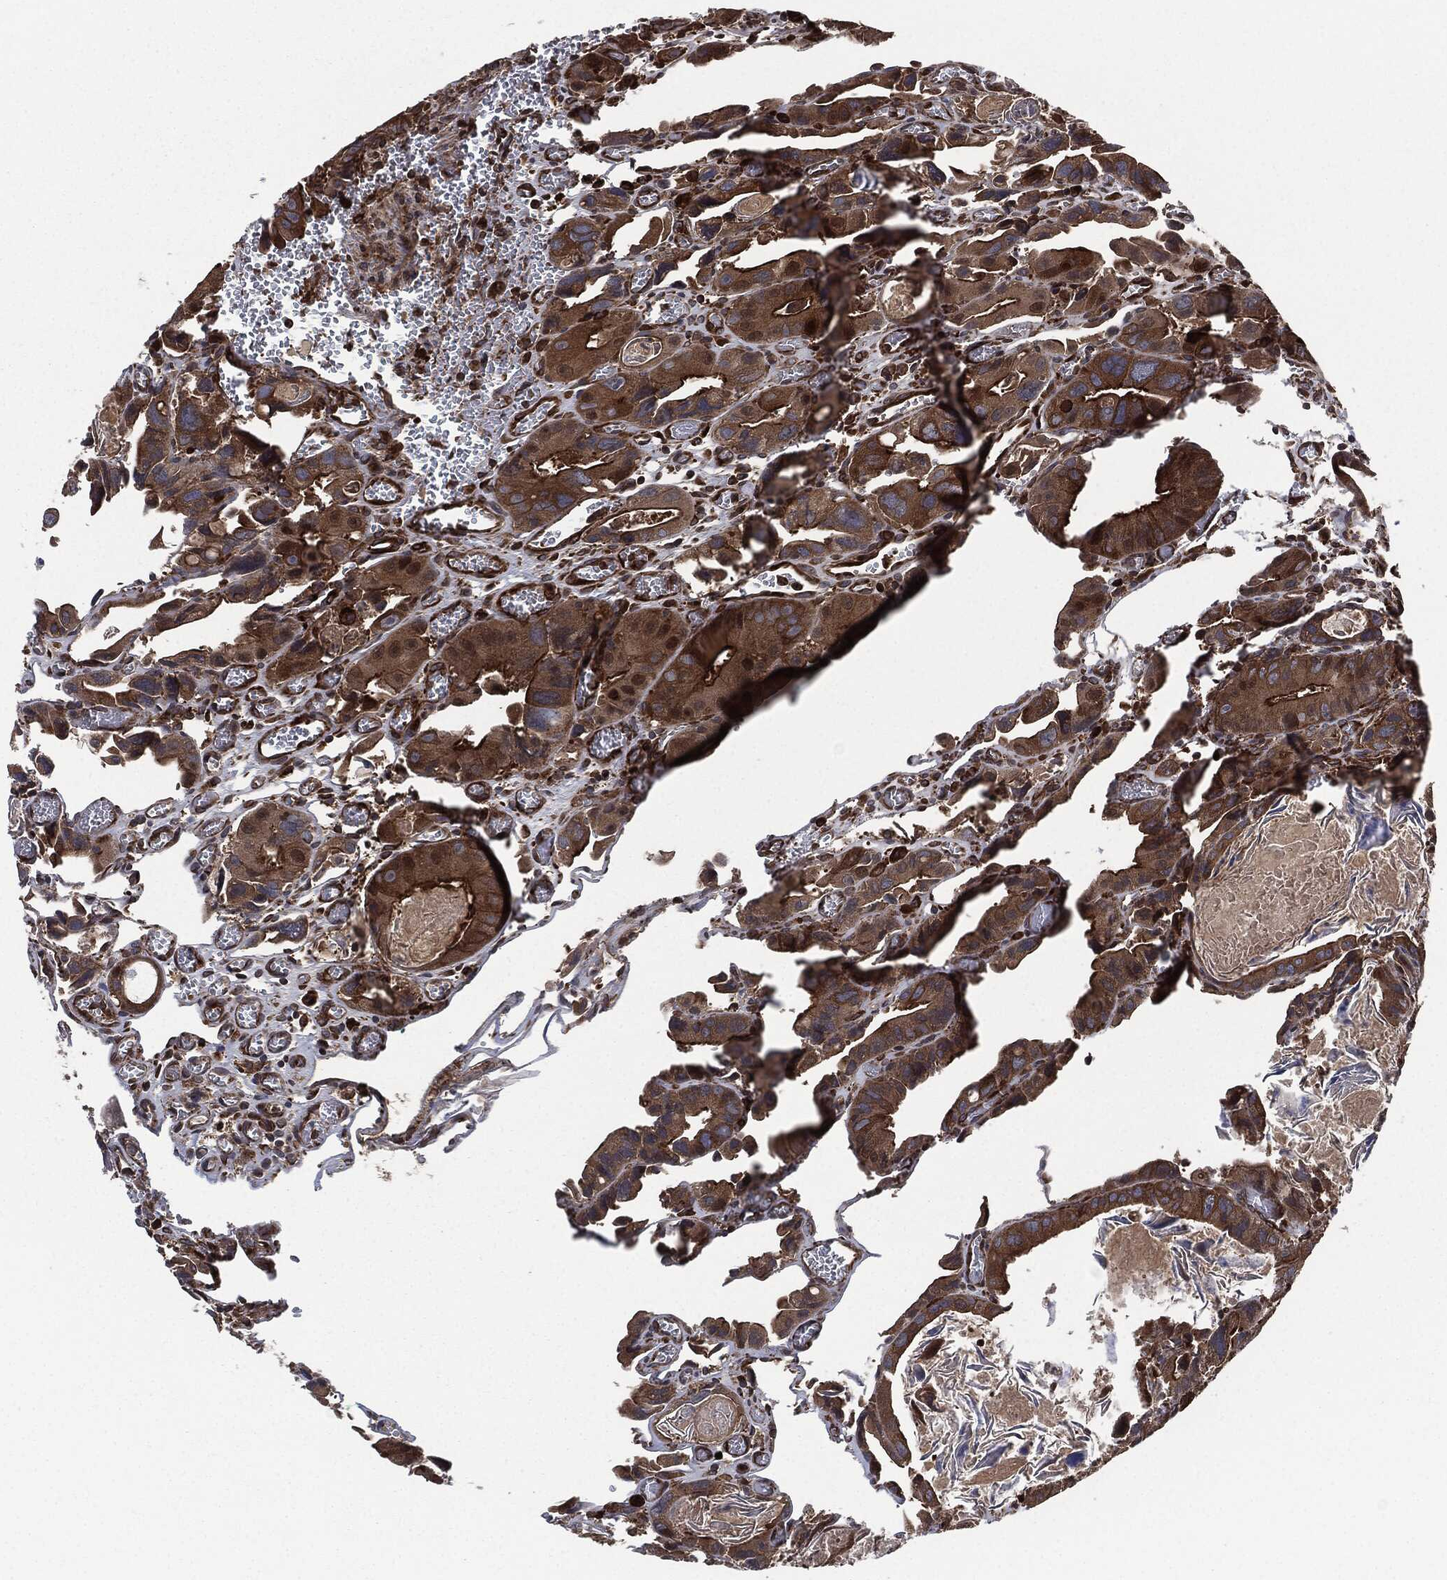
{"staining": {"intensity": "strong", "quantity": ">75%", "location": "cytoplasmic/membranous"}, "tissue": "colorectal cancer", "cell_type": "Tumor cells", "image_type": "cancer", "snomed": [{"axis": "morphology", "description": "Adenocarcinoma, NOS"}, {"axis": "topography", "description": "Rectum"}], "caption": "High-magnification brightfield microscopy of colorectal adenocarcinoma stained with DAB (brown) and counterstained with hematoxylin (blue). tumor cells exhibit strong cytoplasmic/membranous staining is seen in approximately>75% of cells.", "gene": "RAP1GDS1", "patient": {"sex": "male", "age": 64}}